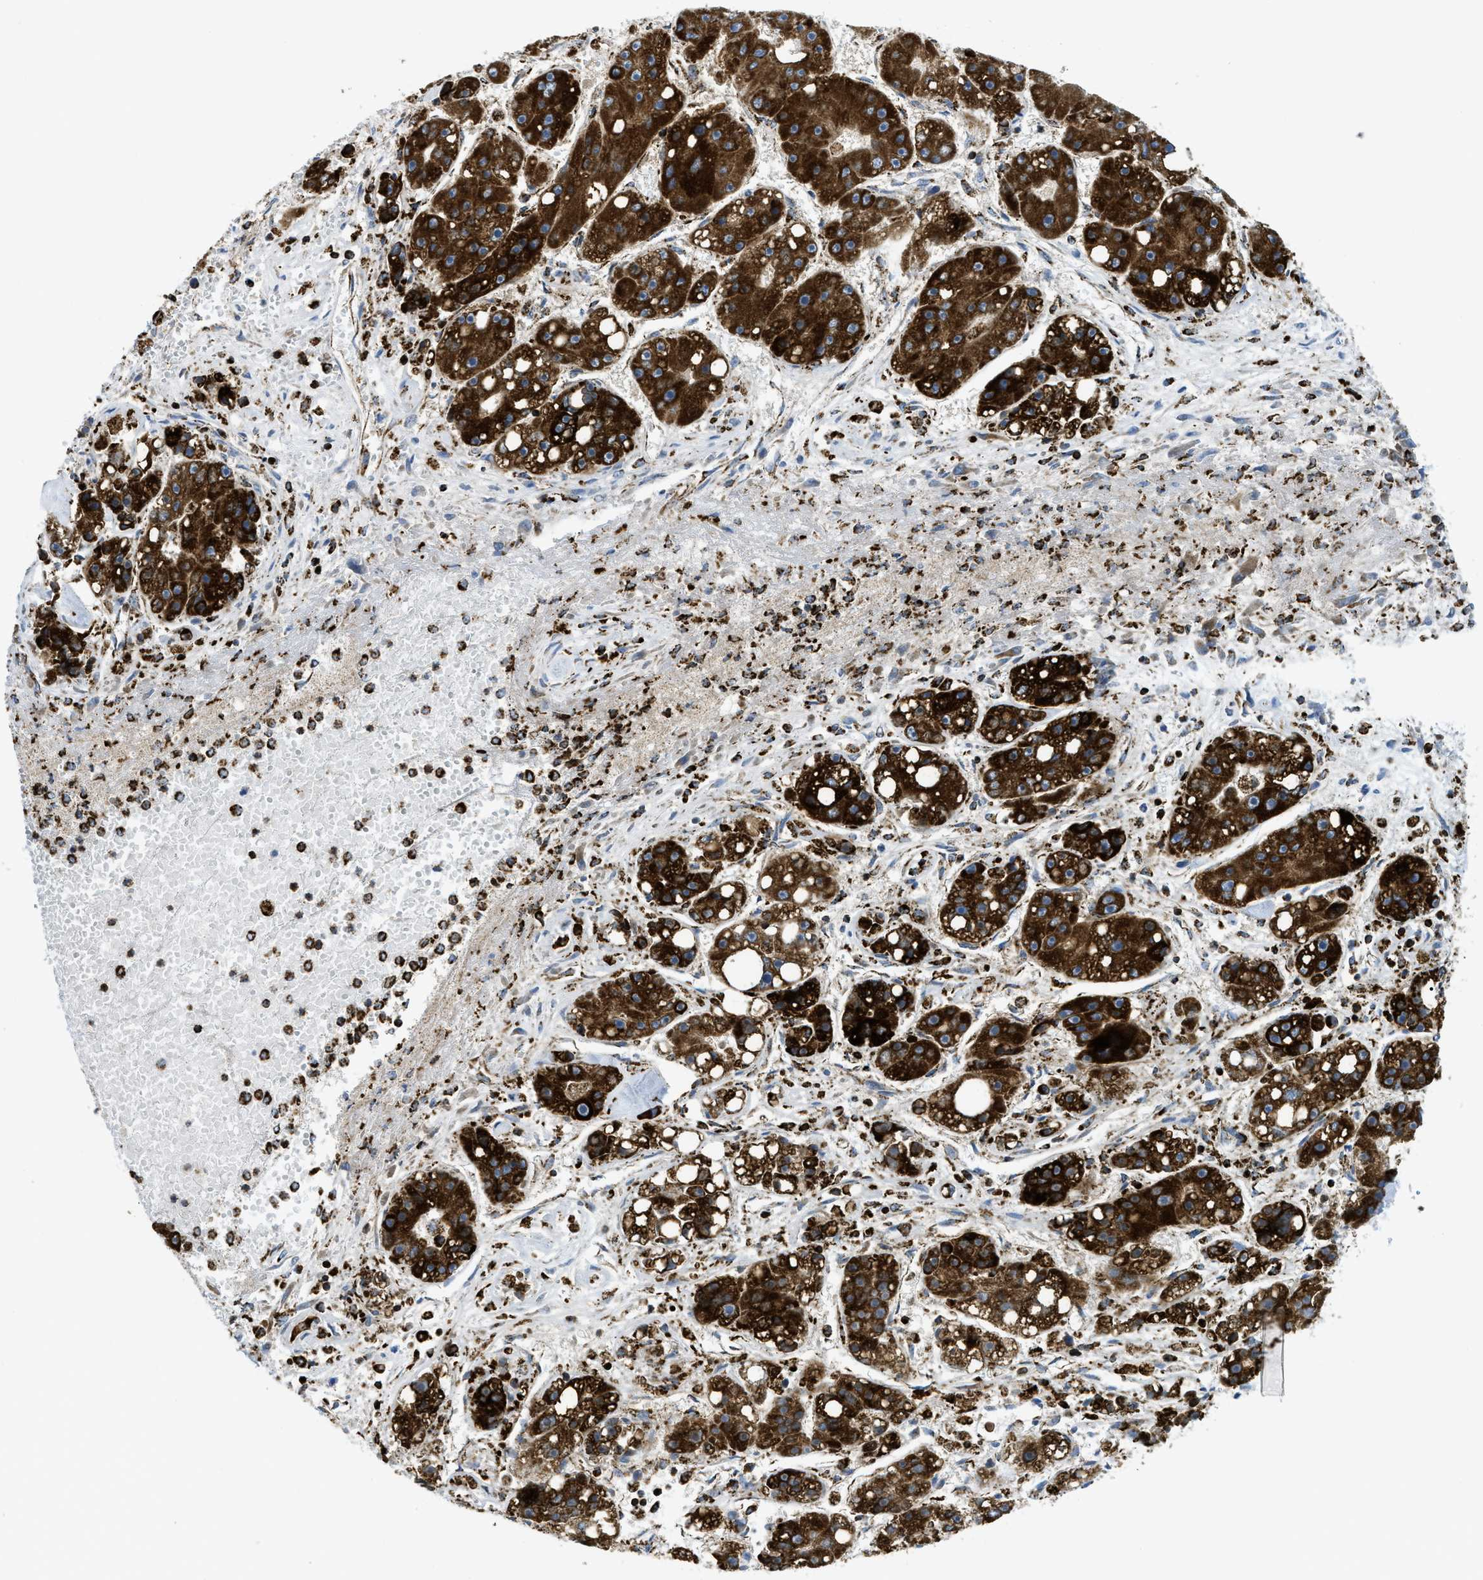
{"staining": {"intensity": "strong", "quantity": ">75%", "location": "cytoplasmic/membranous"}, "tissue": "liver cancer", "cell_type": "Tumor cells", "image_type": "cancer", "snomed": [{"axis": "morphology", "description": "Carcinoma, Hepatocellular, NOS"}, {"axis": "topography", "description": "Liver"}], "caption": "Human liver cancer (hepatocellular carcinoma) stained for a protein (brown) shows strong cytoplasmic/membranous positive staining in approximately >75% of tumor cells.", "gene": "SQOR", "patient": {"sex": "female", "age": 61}}